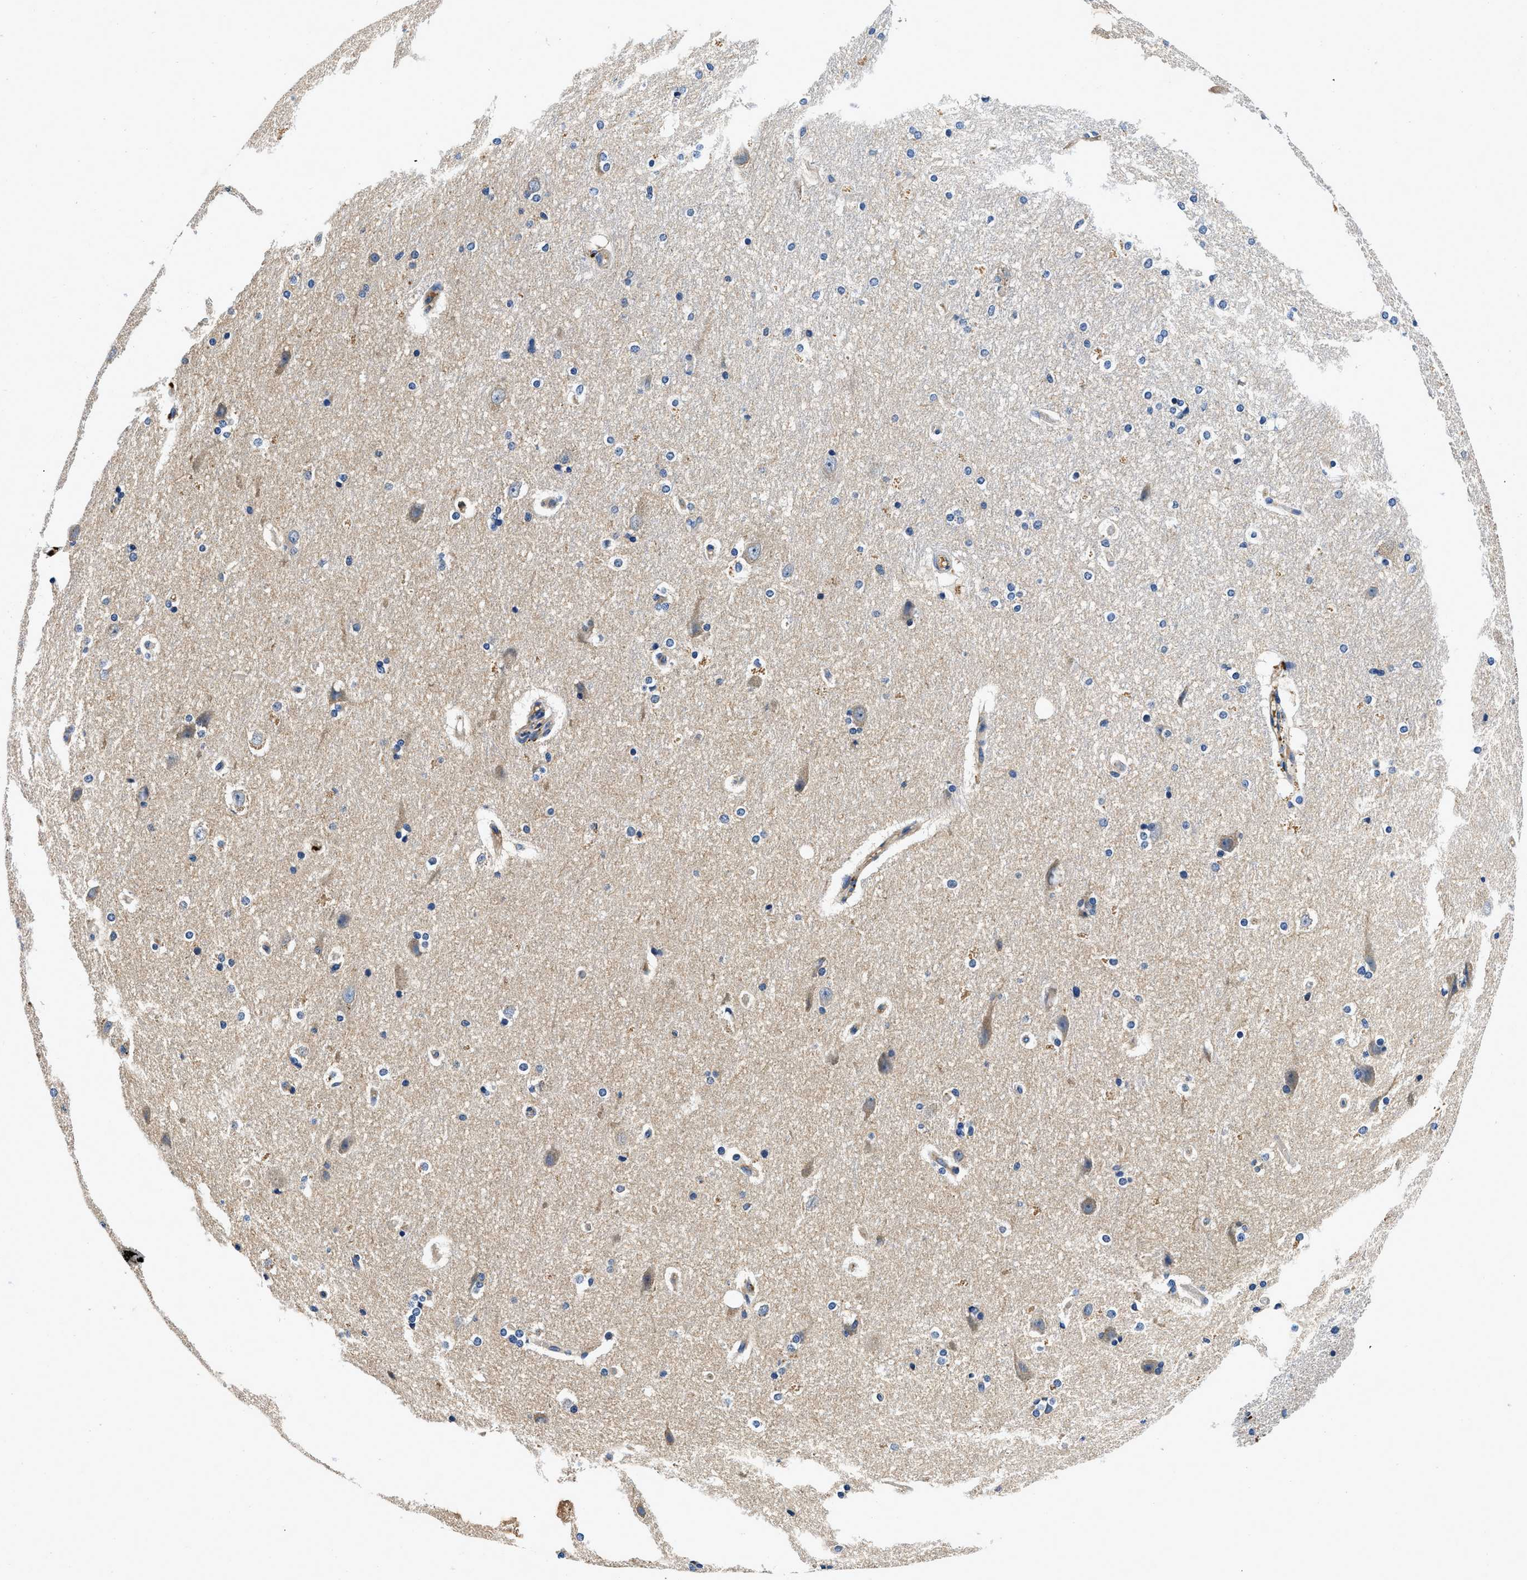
{"staining": {"intensity": "moderate", "quantity": "<25%", "location": "cytoplasmic/membranous"}, "tissue": "hippocampus", "cell_type": "Glial cells", "image_type": "normal", "snomed": [{"axis": "morphology", "description": "Normal tissue, NOS"}, {"axis": "topography", "description": "Hippocampus"}], "caption": "A histopathology image of human hippocampus stained for a protein displays moderate cytoplasmic/membranous brown staining in glial cells. The staining was performed using DAB (3,3'-diaminobenzidine), with brown indicating positive protein expression. Nuclei are stained blue with hematoxylin.", "gene": "ZFAND3", "patient": {"sex": "female", "age": 19}}